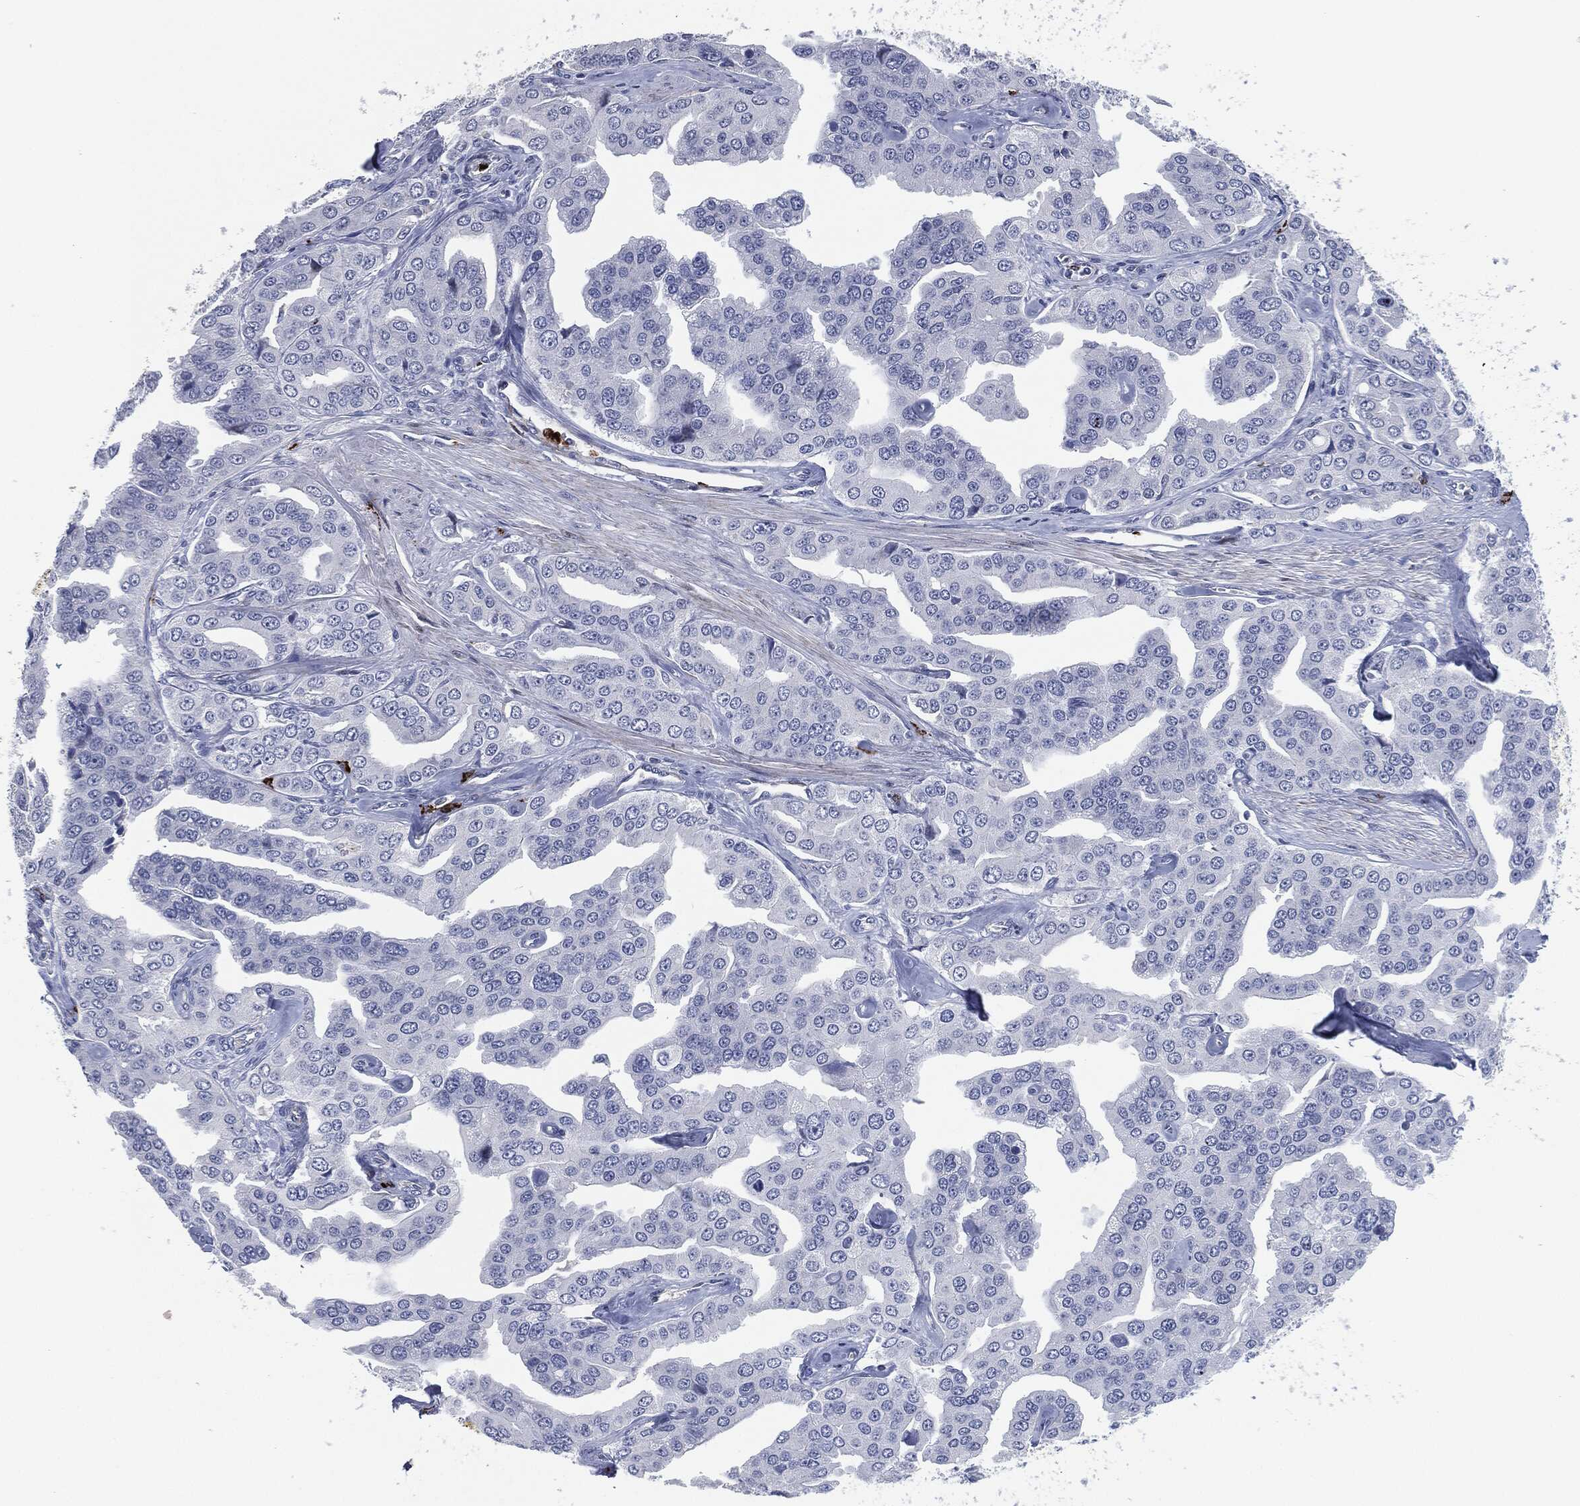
{"staining": {"intensity": "negative", "quantity": "none", "location": "none"}, "tissue": "prostate cancer", "cell_type": "Tumor cells", "image_type": "cancer", "snomed": [{"axis": "morphology", "description": "Adenocarcinoma, NOS"}, {"axis": "topography", "description": "Prostate and seminal vesicle, NOS"}, {"axis": "topography", "description": "Prostate"}], "caption": "The photomicrograph reveals no significant expression in tumor cells of adenocarcinoma (prostate). (Stains: DAB (3,3'-diaminobenzidine) immunohistochemistry (IHC) with hematoxylin counter stain, Microscopy: brightfield microscopy at high magnification).", "gene": "MPO", "patient": {"sex": "male", "age": 69}}